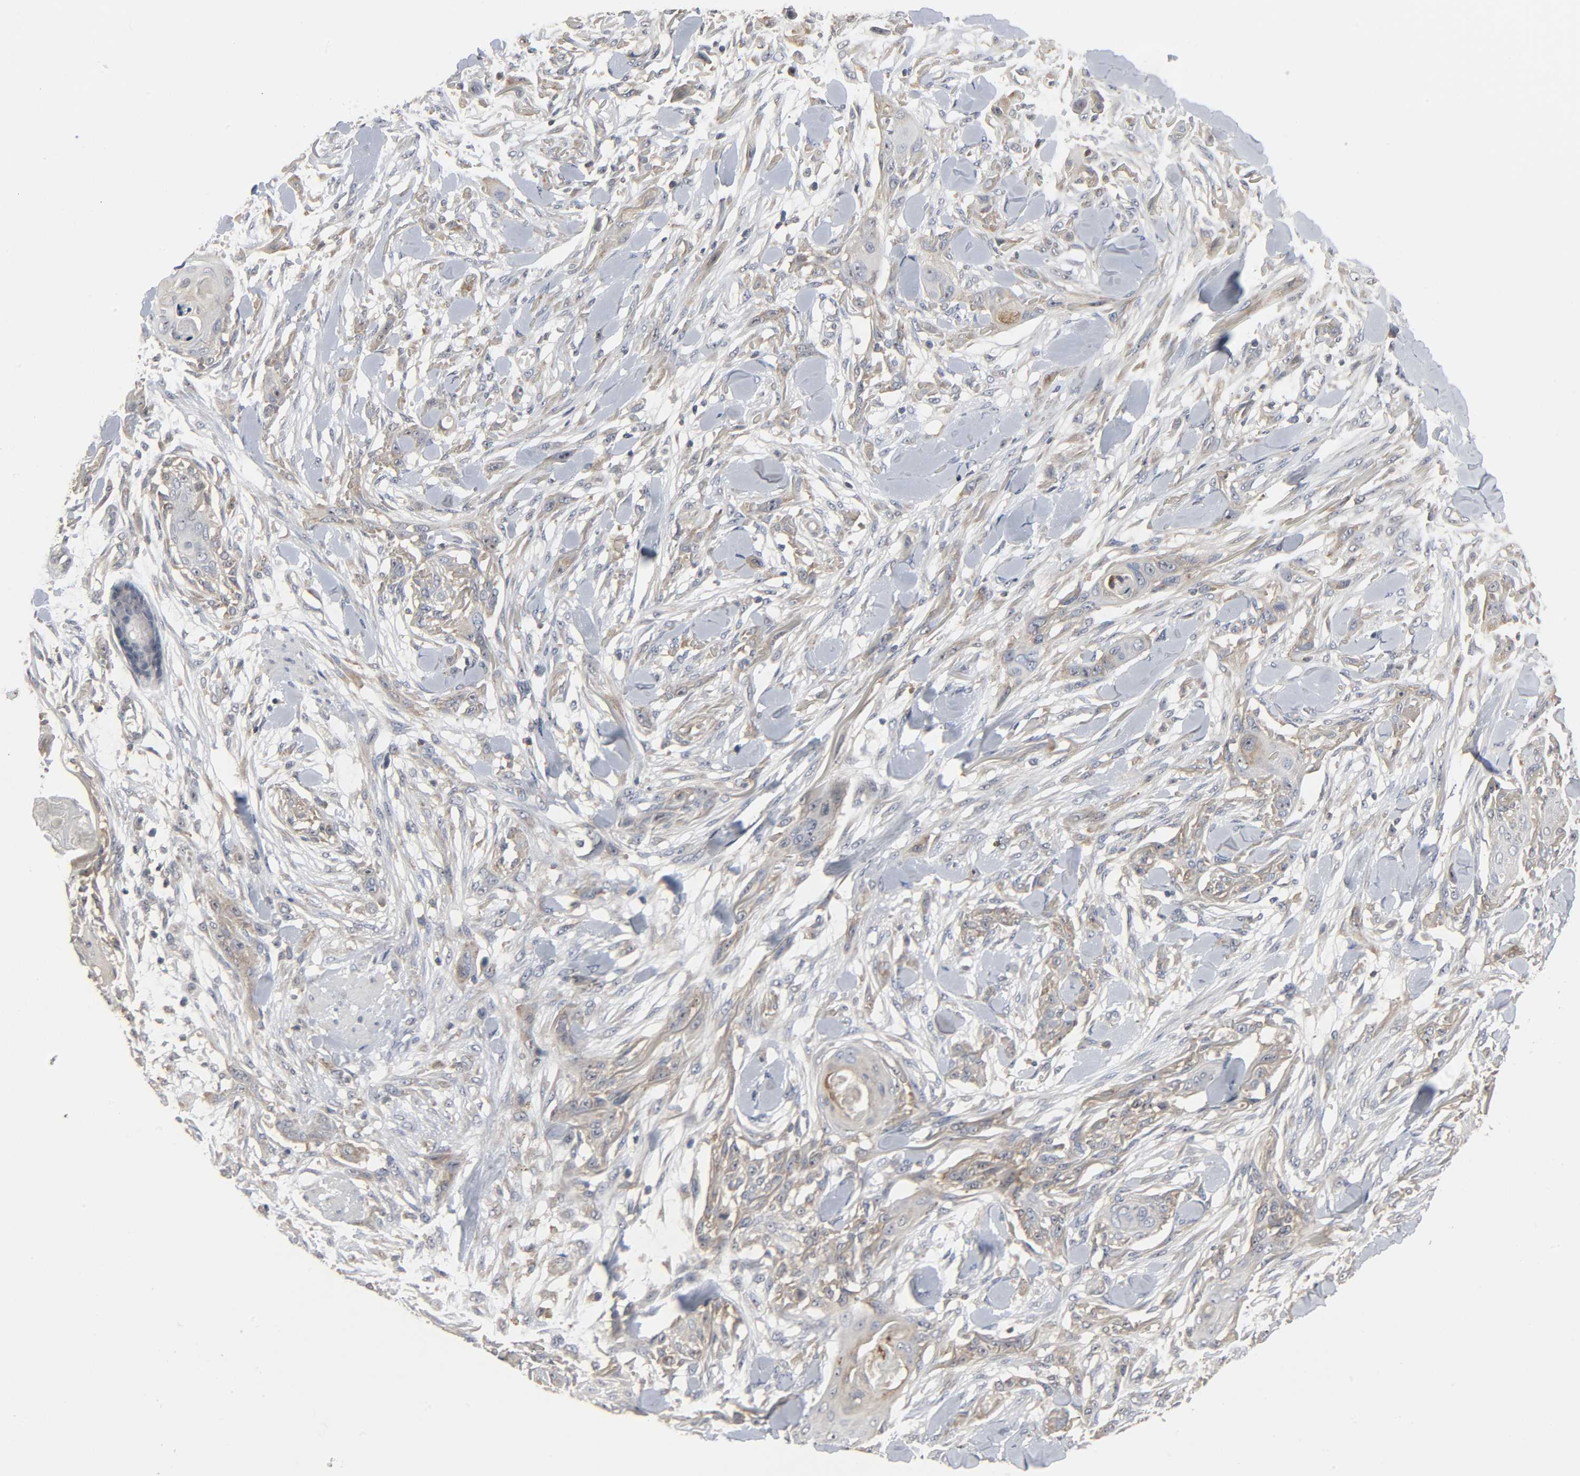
{"staining": {"intensity": "moderate", "quantity": ">75%", "location": "cytoplasmic/membranous,nuclear"}, "tissue": "skin cancer", "cell_type": "Tumor cells", "image_type": "cancer", "snomed": [{"axis": "morphology", "description": "Squamous cell carcinoma, NOS"}, {"axis": "topography", "description": "Skin"}], "caption": "This histopathology image displays skin cancer stained with immunohistochemistry (IHC) to label a protein in brown. The cytoplasmic/membranous and nuclear of tumor cells show moderate positivity for the protein. Nuclei are counter-stained blue.", "gene": "PLEKHA2", "patient": {"sex": "female", "age": 59}}